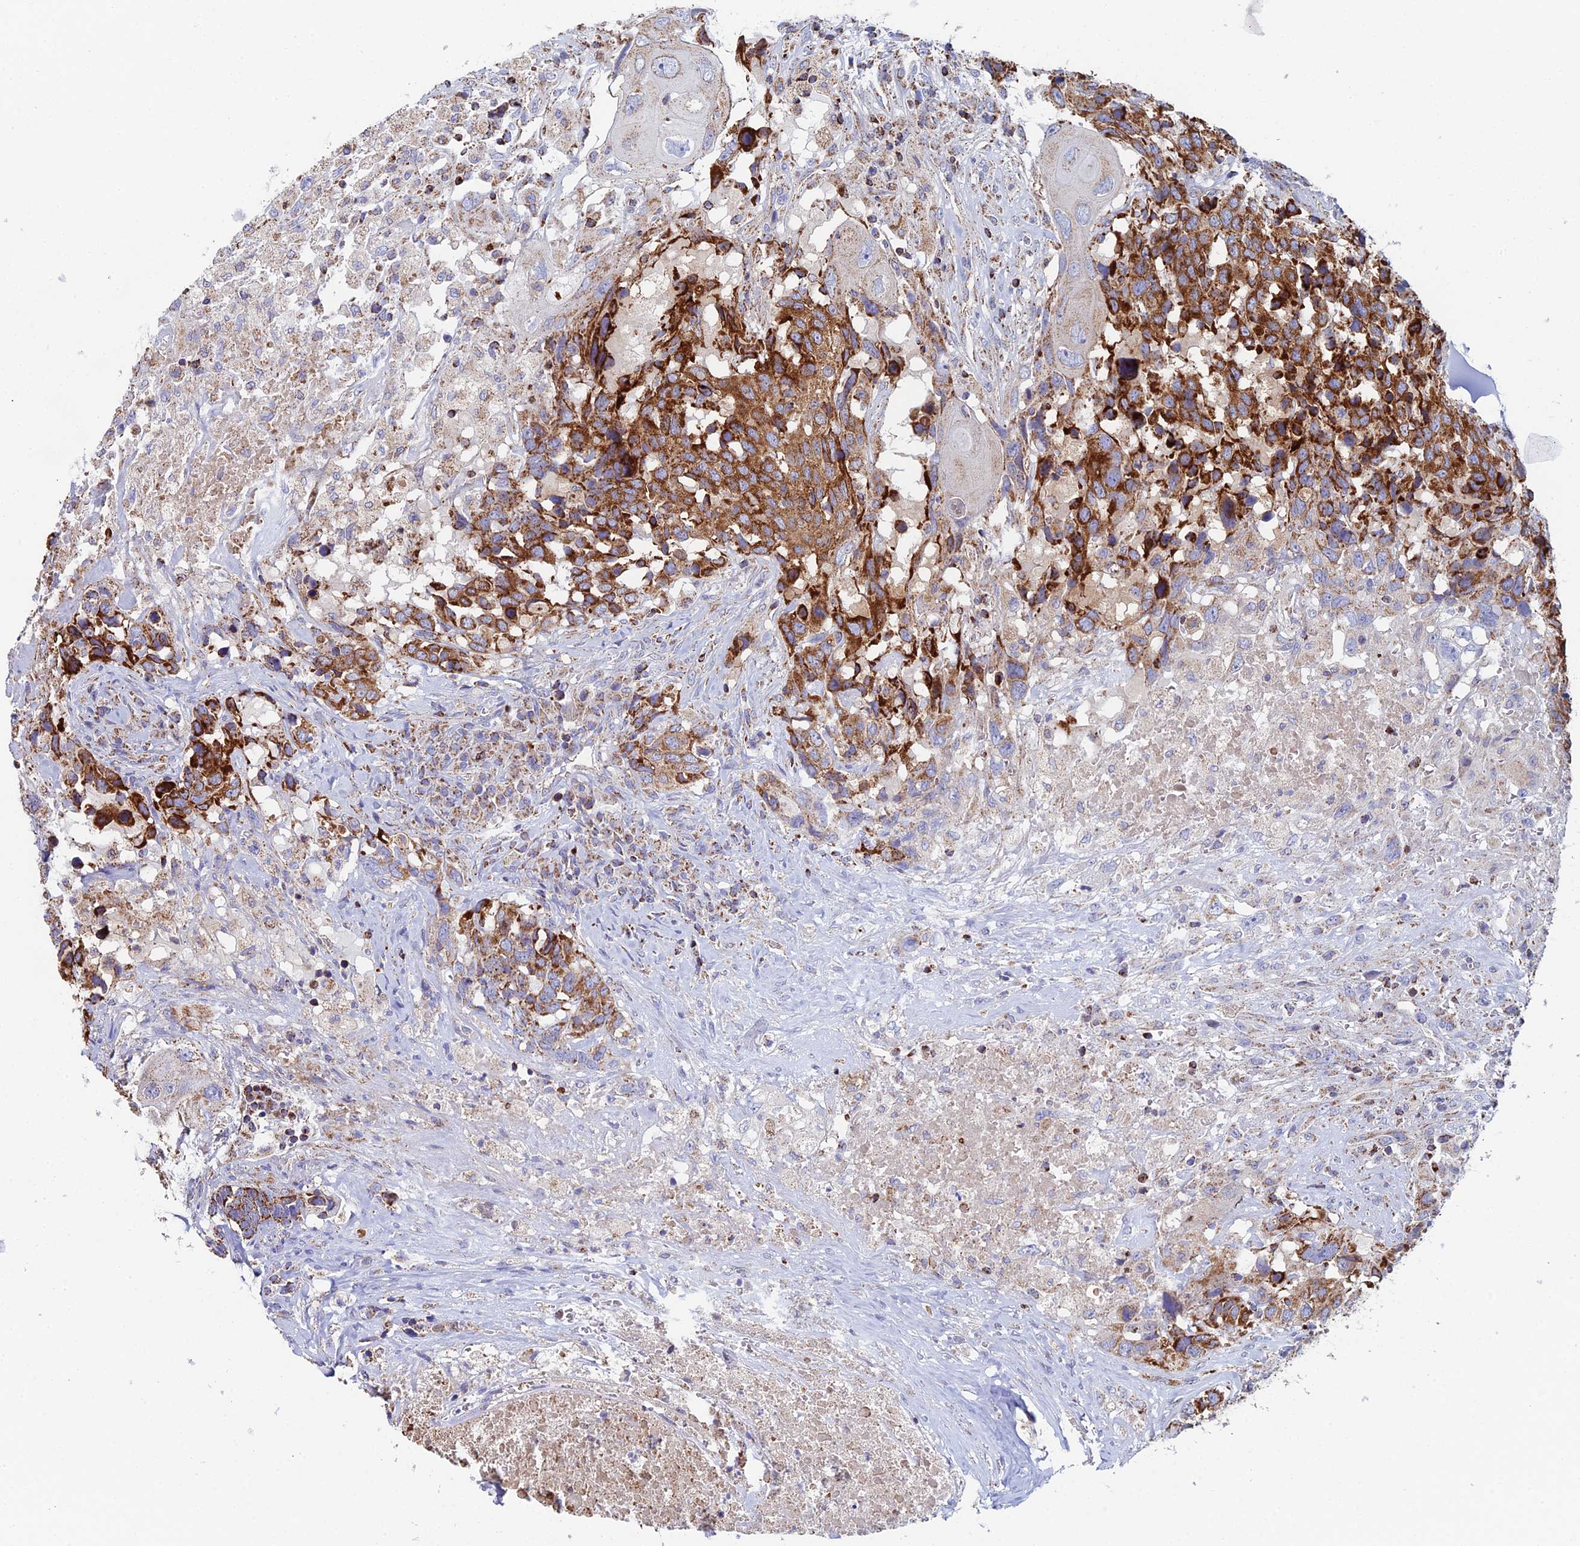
{"staining": {"intensity": "strong", "quantity": "25%-75%", "location": "cytoplasmic/membranous"}, "tissue": "head and neck cancer", "cell_type": "Tumor cells", "image_type": "cancer", "snomed": [{"axis": "morphology", "description": "Squamous cell carcinoma, NOS"}, {"axis": "topography", "description": "Head-Neck"}], "caption": "A brown stain shows strong cytoplasmic/membranous positivity of a protein in human head and neck cancer (squamous cell carcinoma) tumor cells. The staining was performed using DAB to visualize the protein expression in brown, while the nuclei were stained in blue with hematoxylin (Magnification: 20x).", "gene": "SPOCK2", "patient": {"sex": "male", "age": 66}}